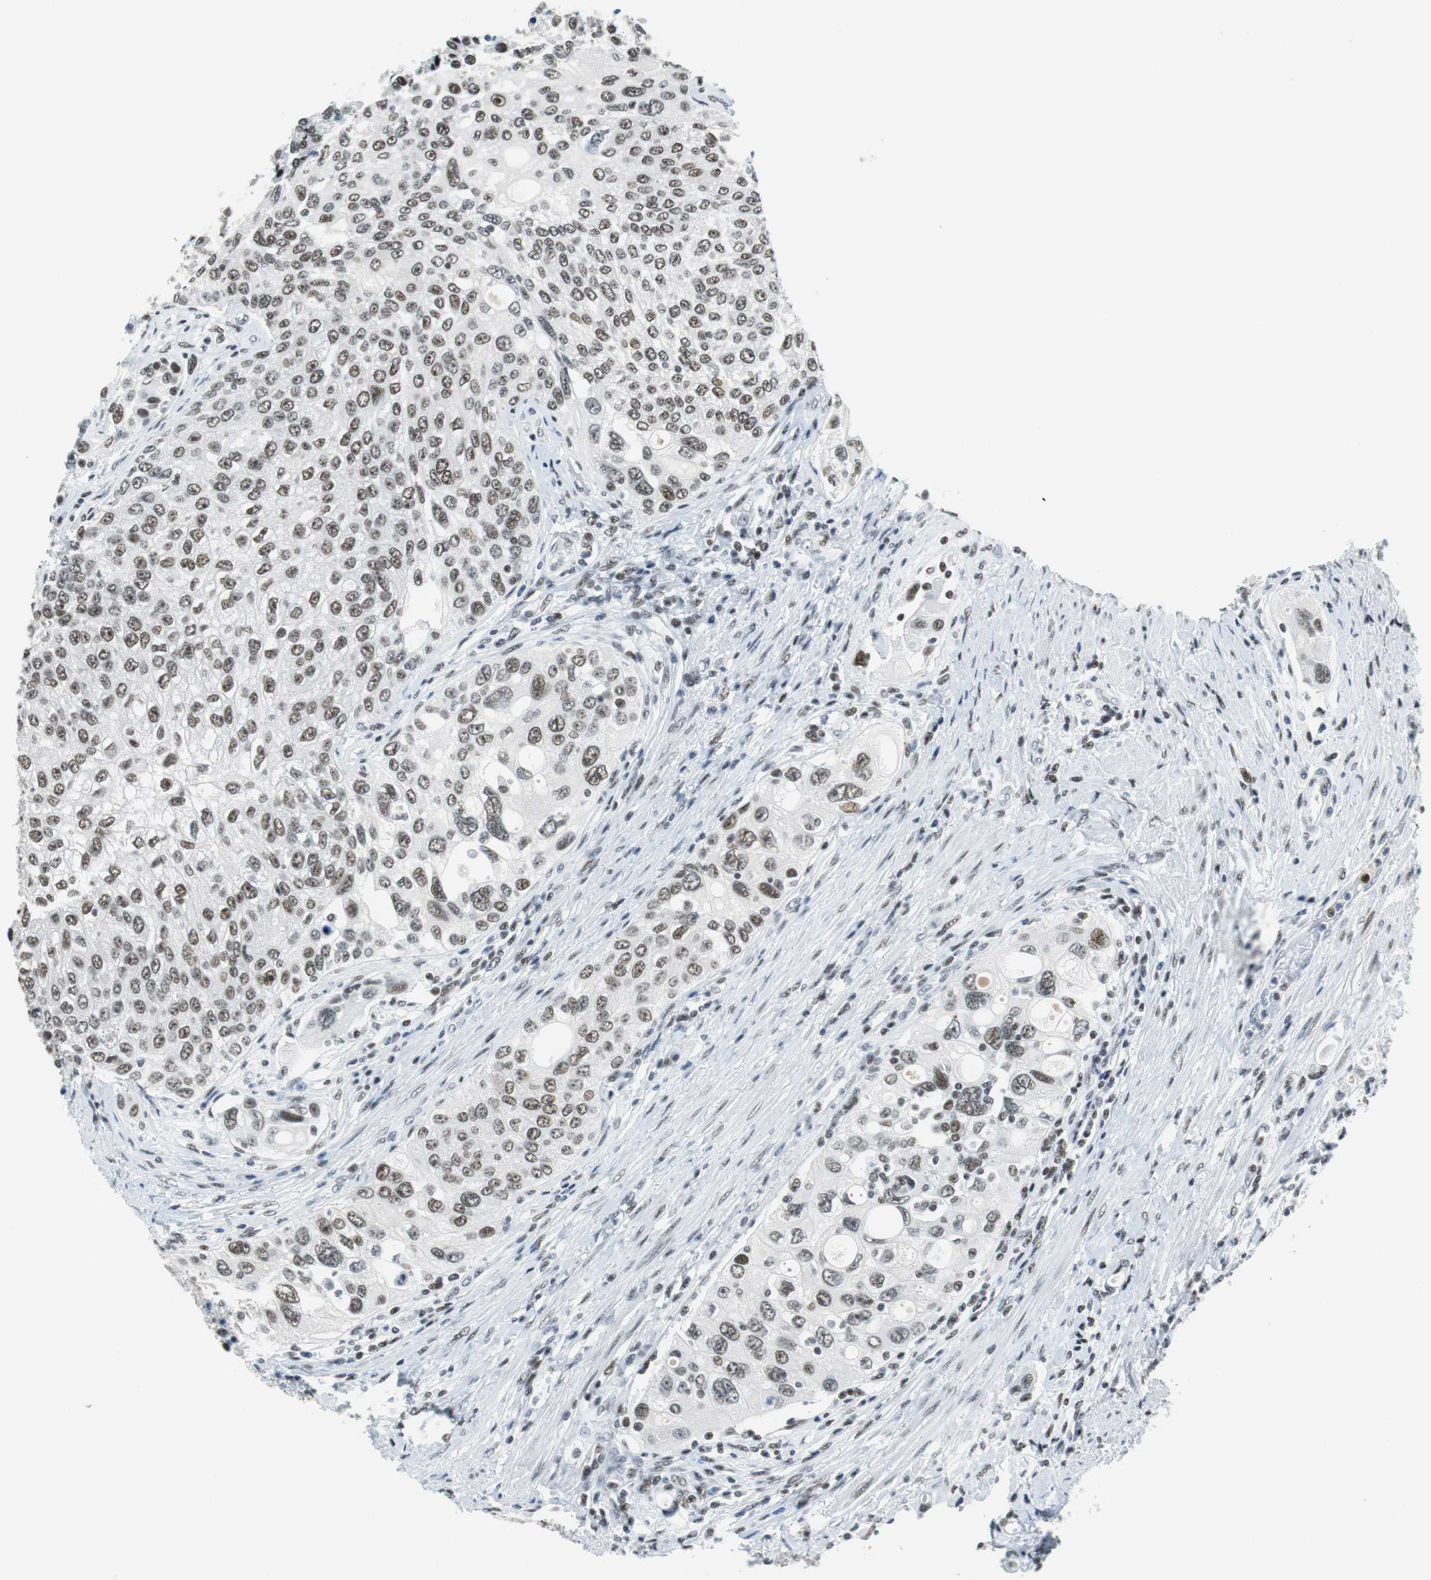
{"staining": {"intensity": "weak", "quantity": "25%-75%", "location": "nuclear"}, "tissue": "urothelial cancer", "cell_type": "Tumor cells", "image_type": "cancer", "snomed": [{"axis": "morphology", "description": "Urothelial carcinoma, High grade"}, {"axis": "topography", "description": "Urinary bladder"}], "caption": "An image showing weak nuclear positivity in about 25%-75% of tumor cells in urothelial carcinoma (high-grade), as visualized by brown immunohistochemical staining.", "gene": "HDAC3", "patient": {"sex": "female", "age": 56}}